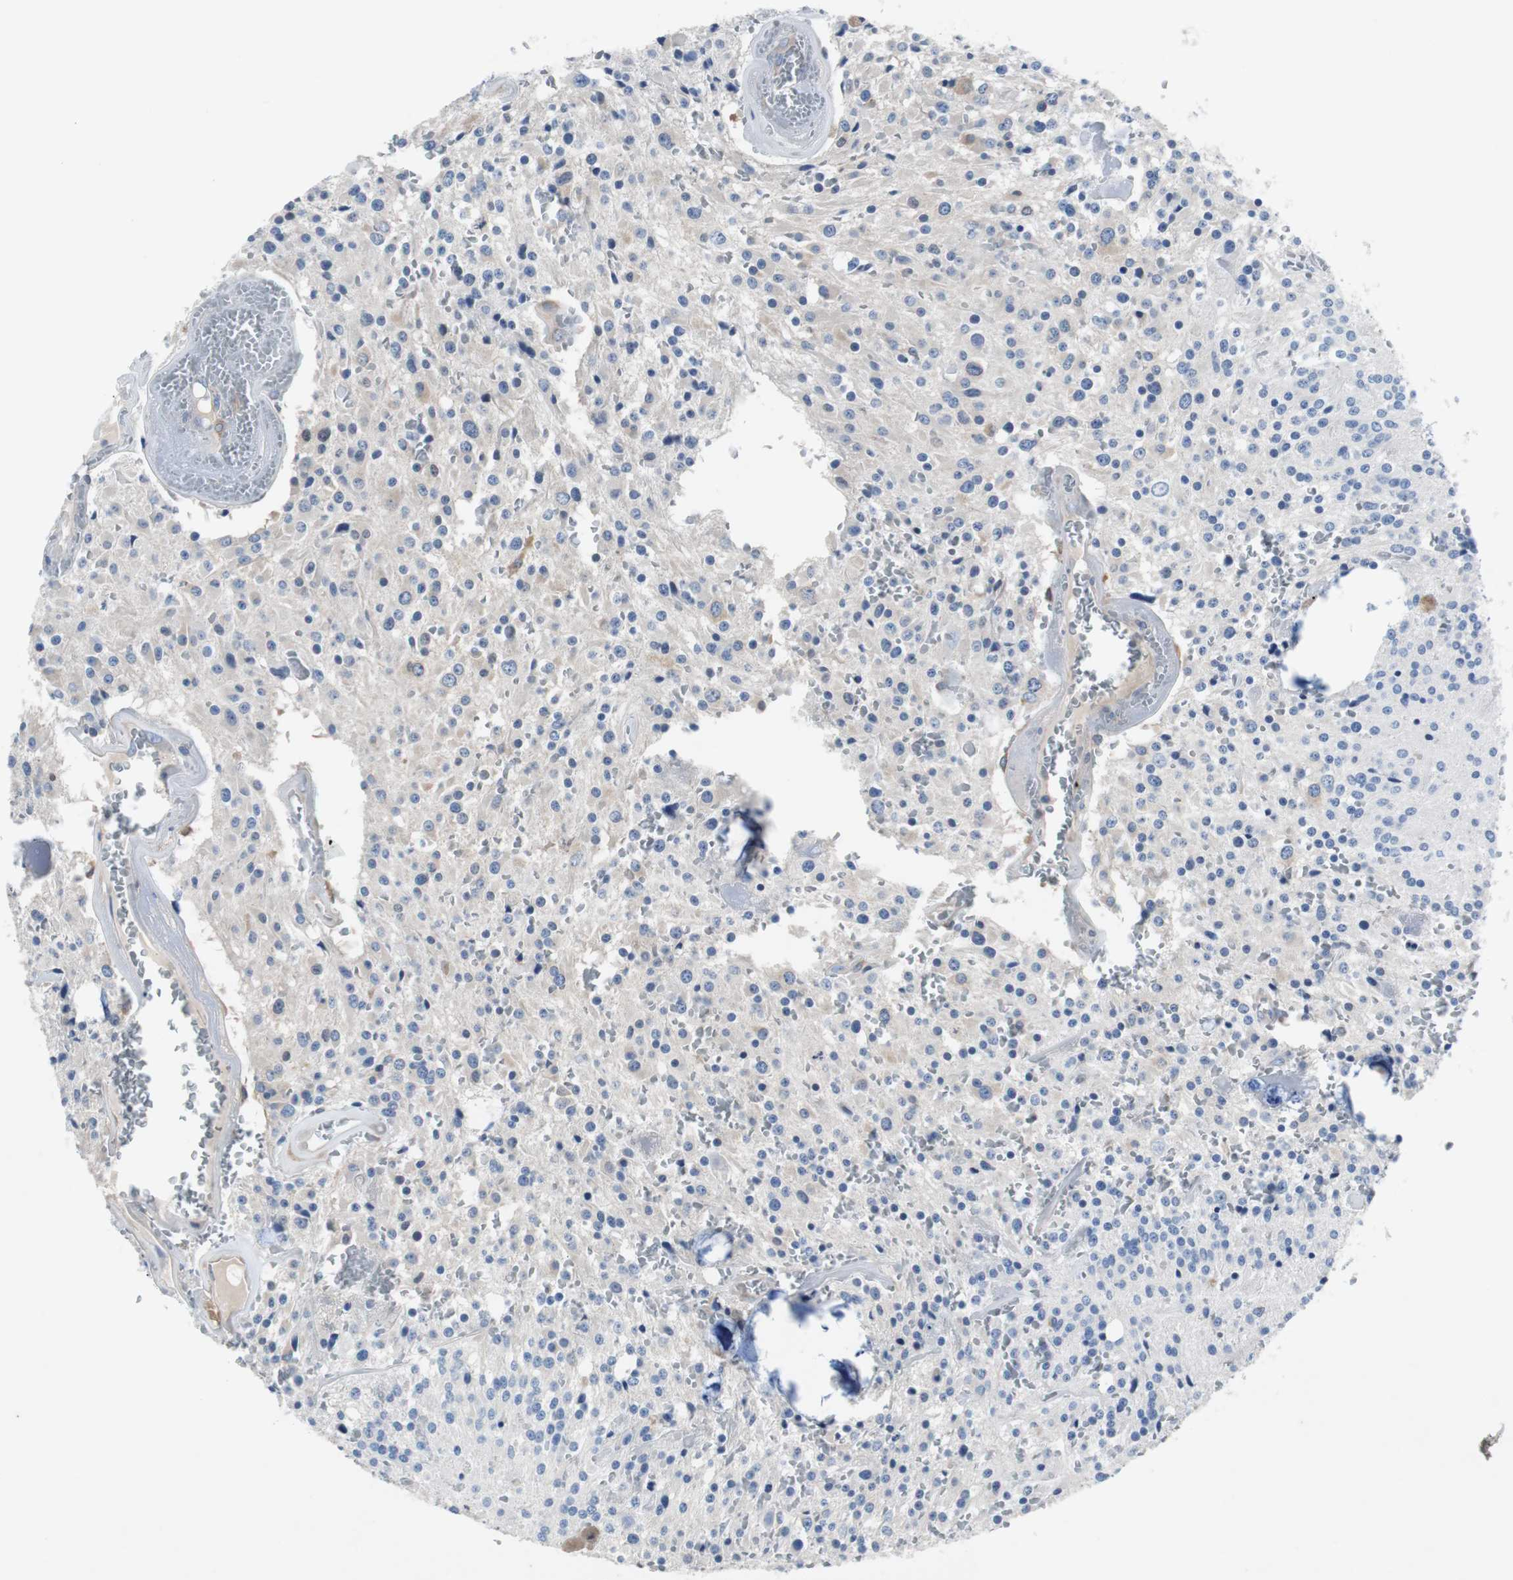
{"staining": {"intensity": "negative", "quantity": "none", "location": "none"}, "tissue": "glioma", "cell_type": "Tumor cells", "image_type": "cancer", "snomed": [{"axis": "morphology", "description": "Glioma, malignant, Low grade"}, {"axis": "topography", "description": "Brain"}], "caption": "Tumor cells are negative for protein expression in human low-grade glioma (malignant).", "gene": "EEF2K", "patient": {"sex": "male", "age": 58}}